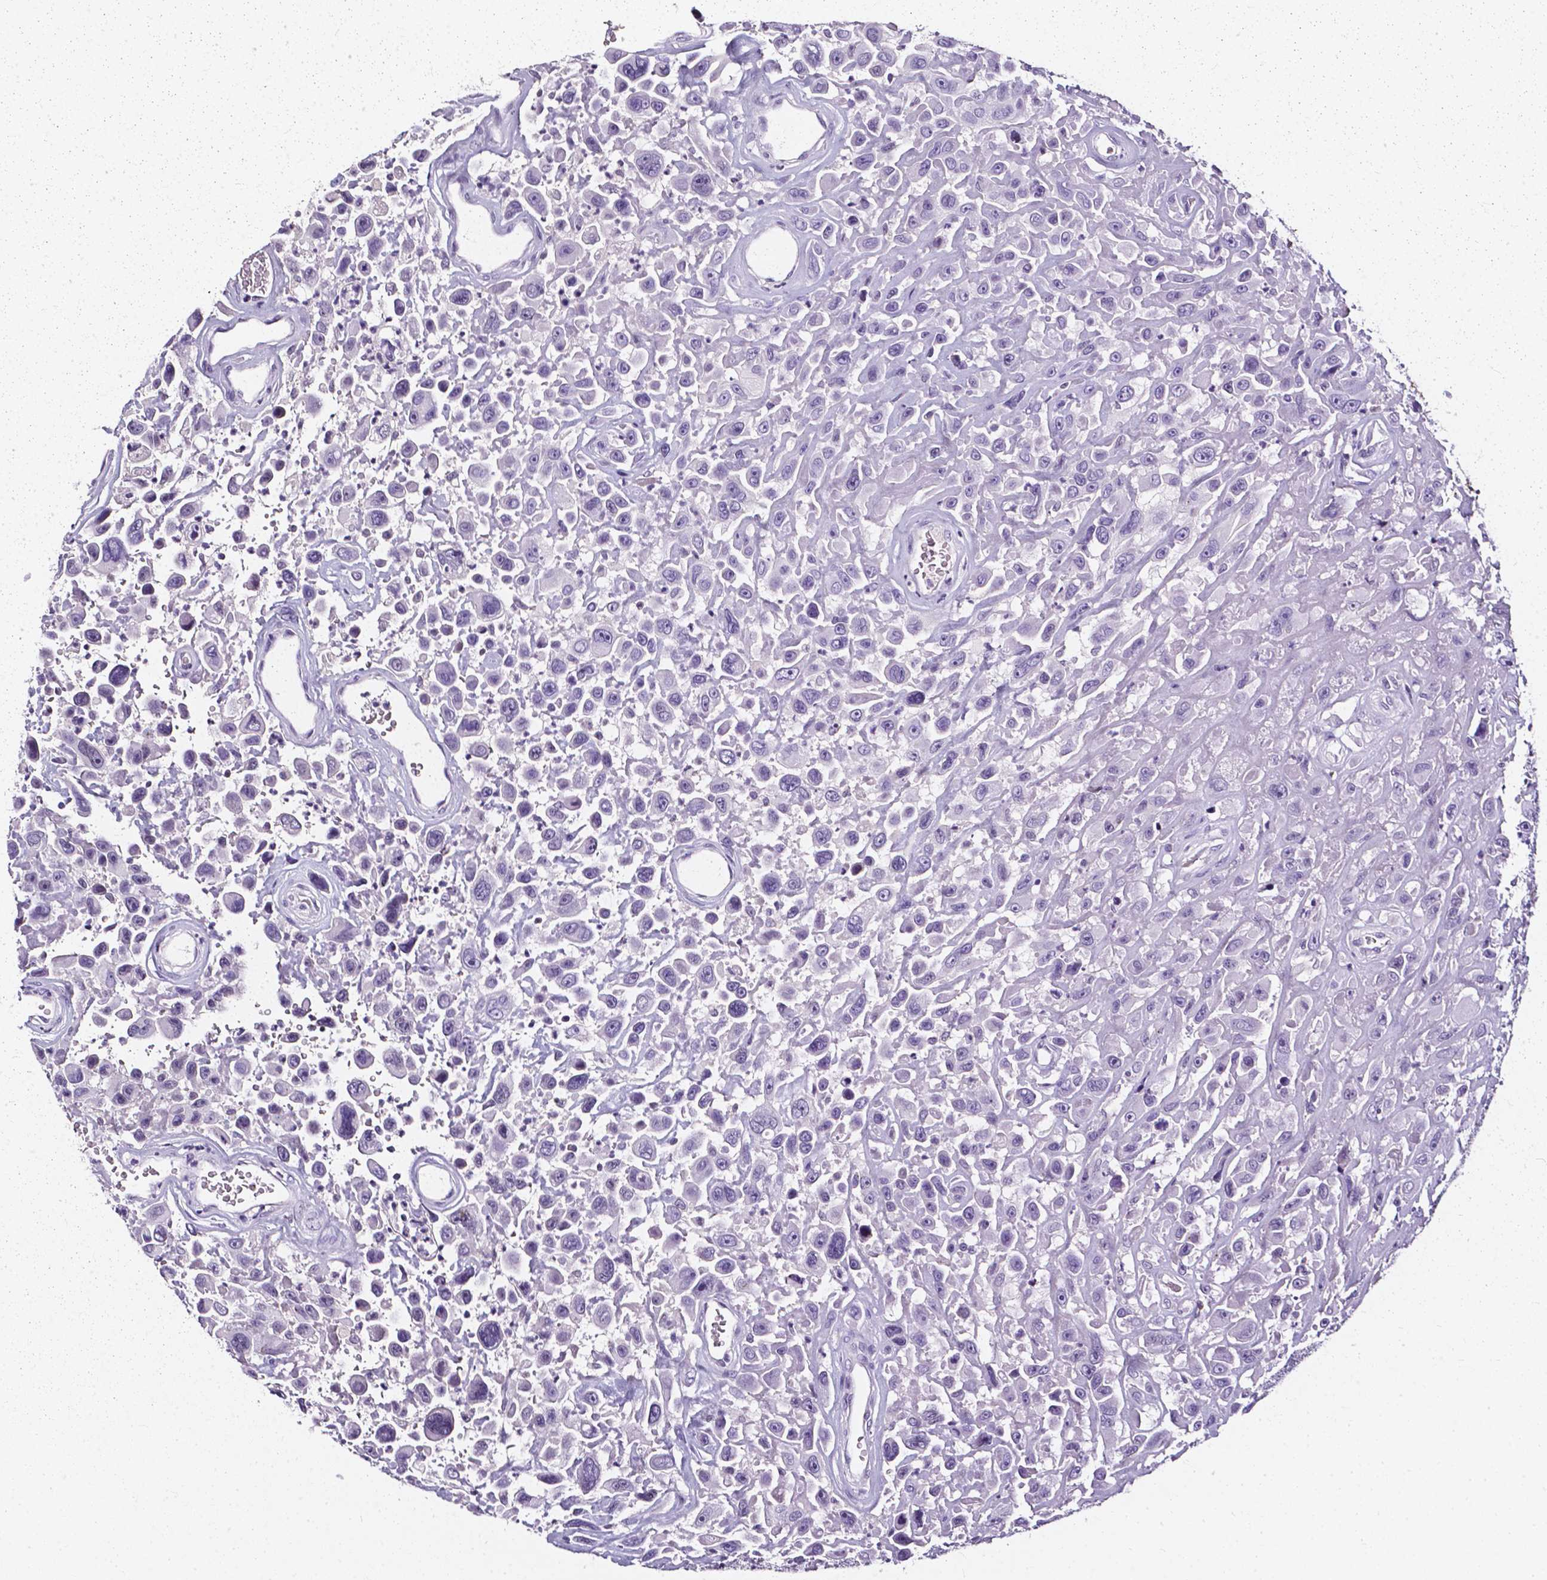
{"staining": {"intensity": "negative", "quantity": "none", "location": "none"}, "tissue": "urothelial cancer", "cell_type": "Tumor cells", "image_type": "cancer", "snomed": [{"axis": "morphology", "description": "Urothelial carcinoma, High grade"}, {"axis": "topography", "description": "Urinary bladder"}], "caption": "Immunohistochemistry (IHC) photomicrograph of neoplastic tissue: high-grade urothelial carcinoma stained with DAB demonstrates no significant protein expression in tumor cells.", "gene": "AKR1B10", "patient": {"sex": "male", "age": 53}}